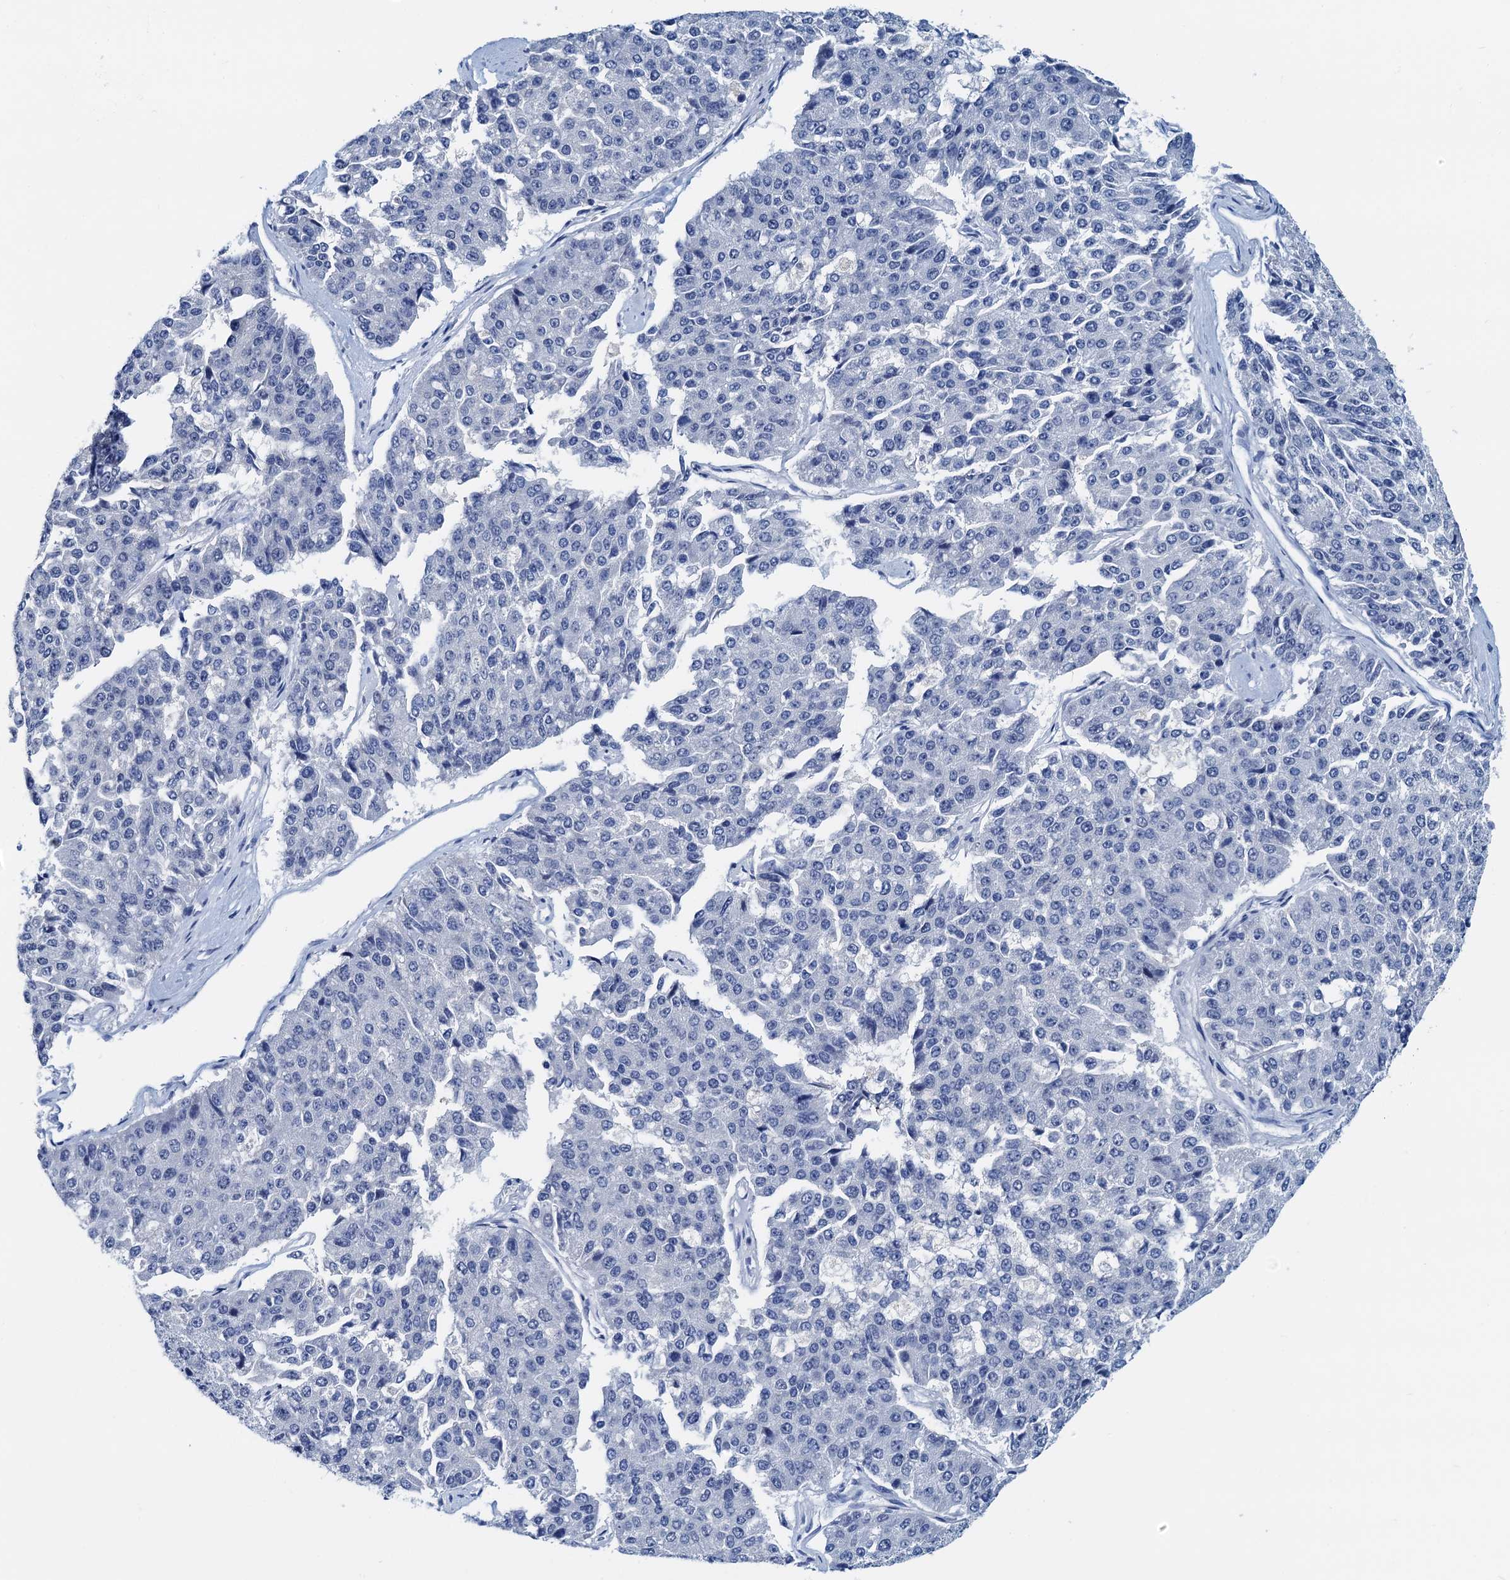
{"staining": {"intensity": "negative", "quantity": "none", "location": "none"}, "tissue": "pancreatic cancer", "cell_type": "Tumor cells", "image_type": "cancer", "snomed": [{"axis": "morphology", "description": "Adenocarcinoma, NOS"}, {"axis": "topography", "description": "Pancreas"}], "caption": "Tumor cells are negative for brown protein staining in pancreatic adenocarcinoma.", "gene": "MCMBP", "patient": {"sex": "male", "age": 50}}